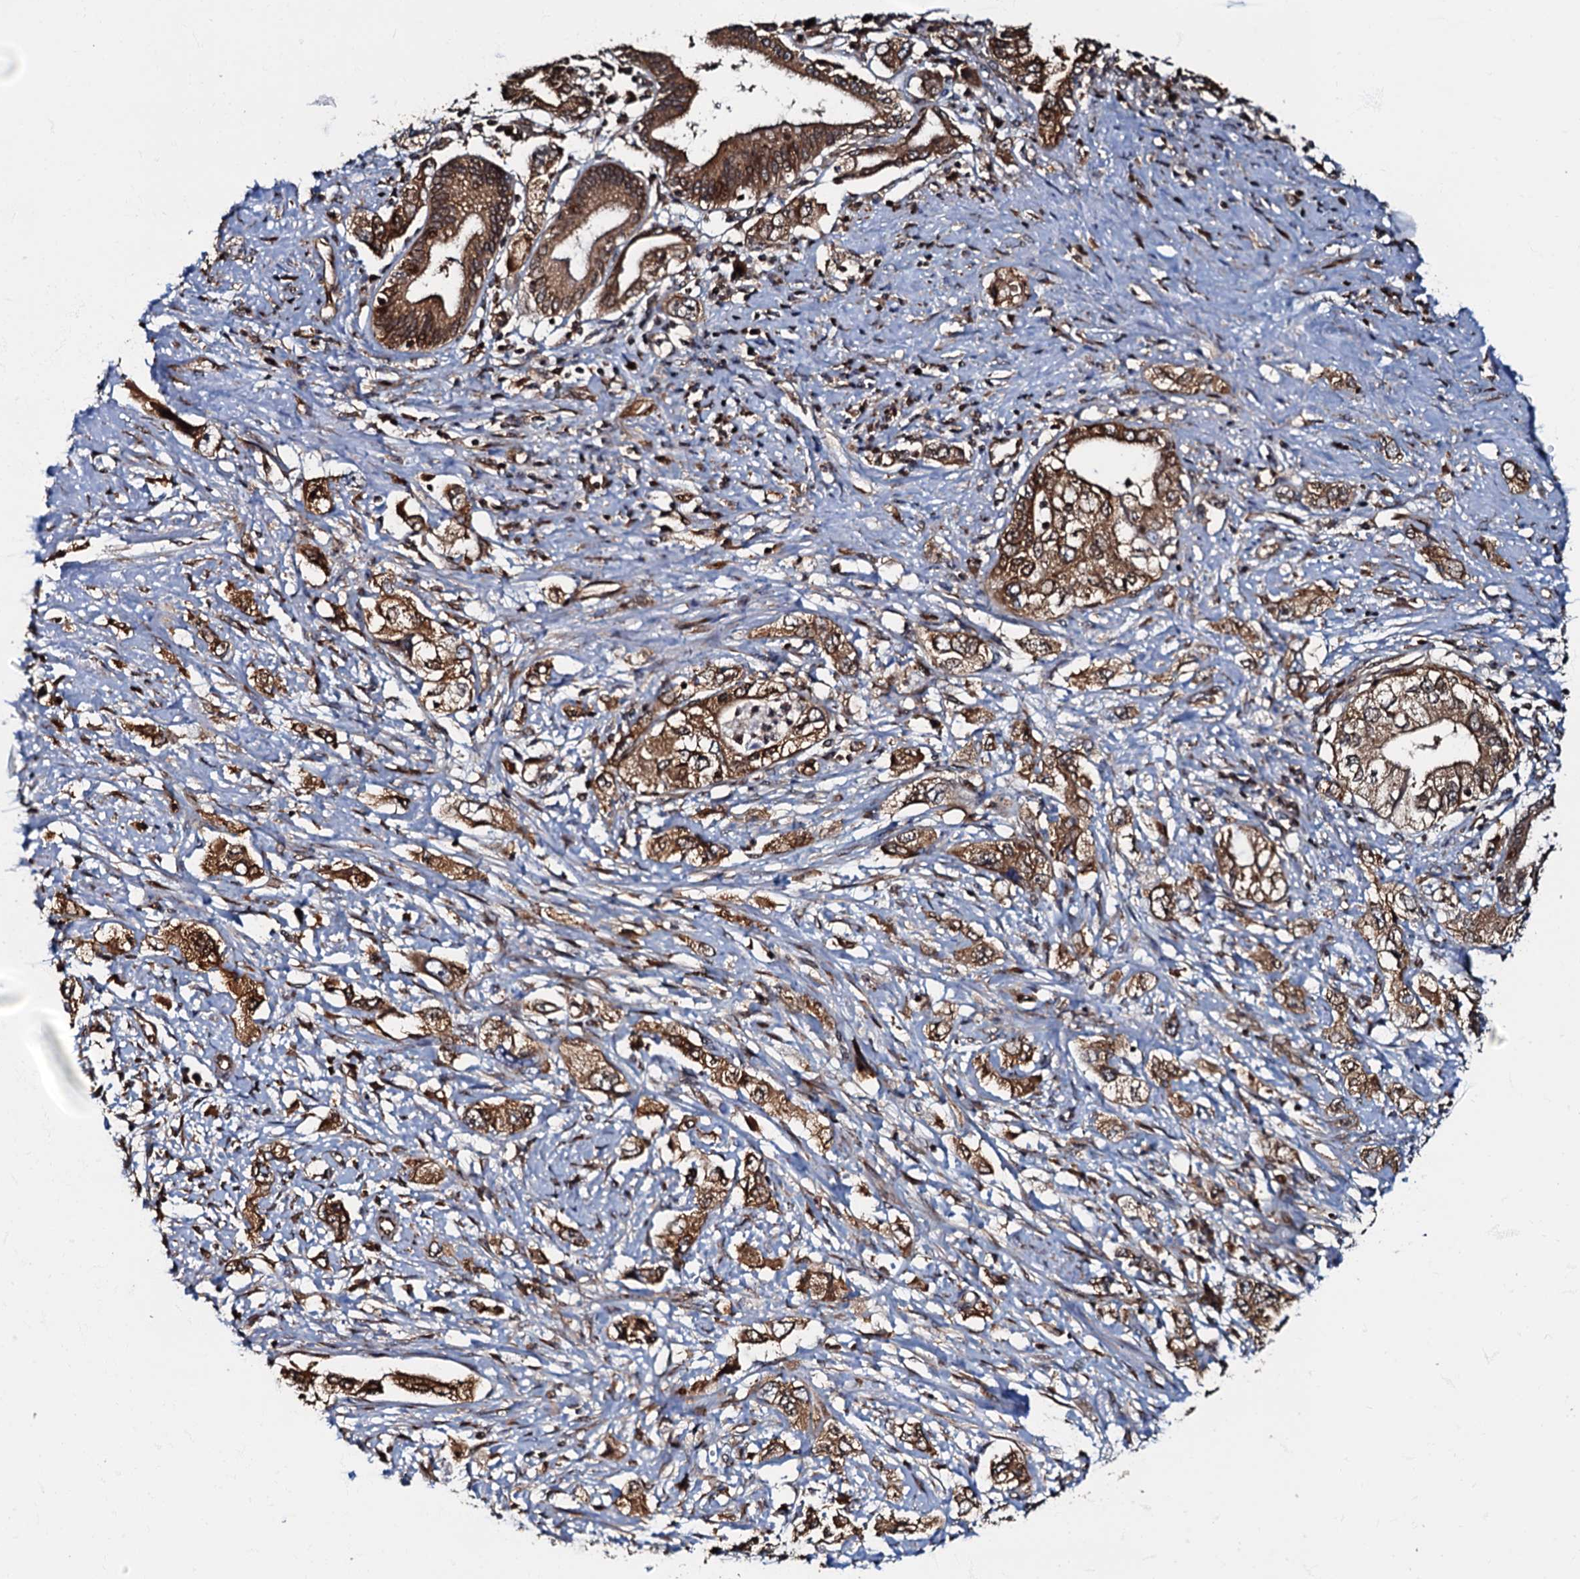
{"staining": {"intensity": "strong", "quantity": ">75%", "location": "cytoplasmic/membranous"}, "tissue": "pancreatic cancer", "cell_type": "Tumor cells", "image_type": "cancer", "snomed": [{"axis": "morphology", "description": "Adenocarcinoma, NOS"}, {"axis": "topography", "description": "Pancreas"}], "caption": "Human pancreatic cancer stained for a protein (brown) demonstrates strong cytoplasmic/membranous positive staining in approximately >75% of tumor cells.", "gene": "OSBP", "patient": {"sex": "female", "age": 73}}